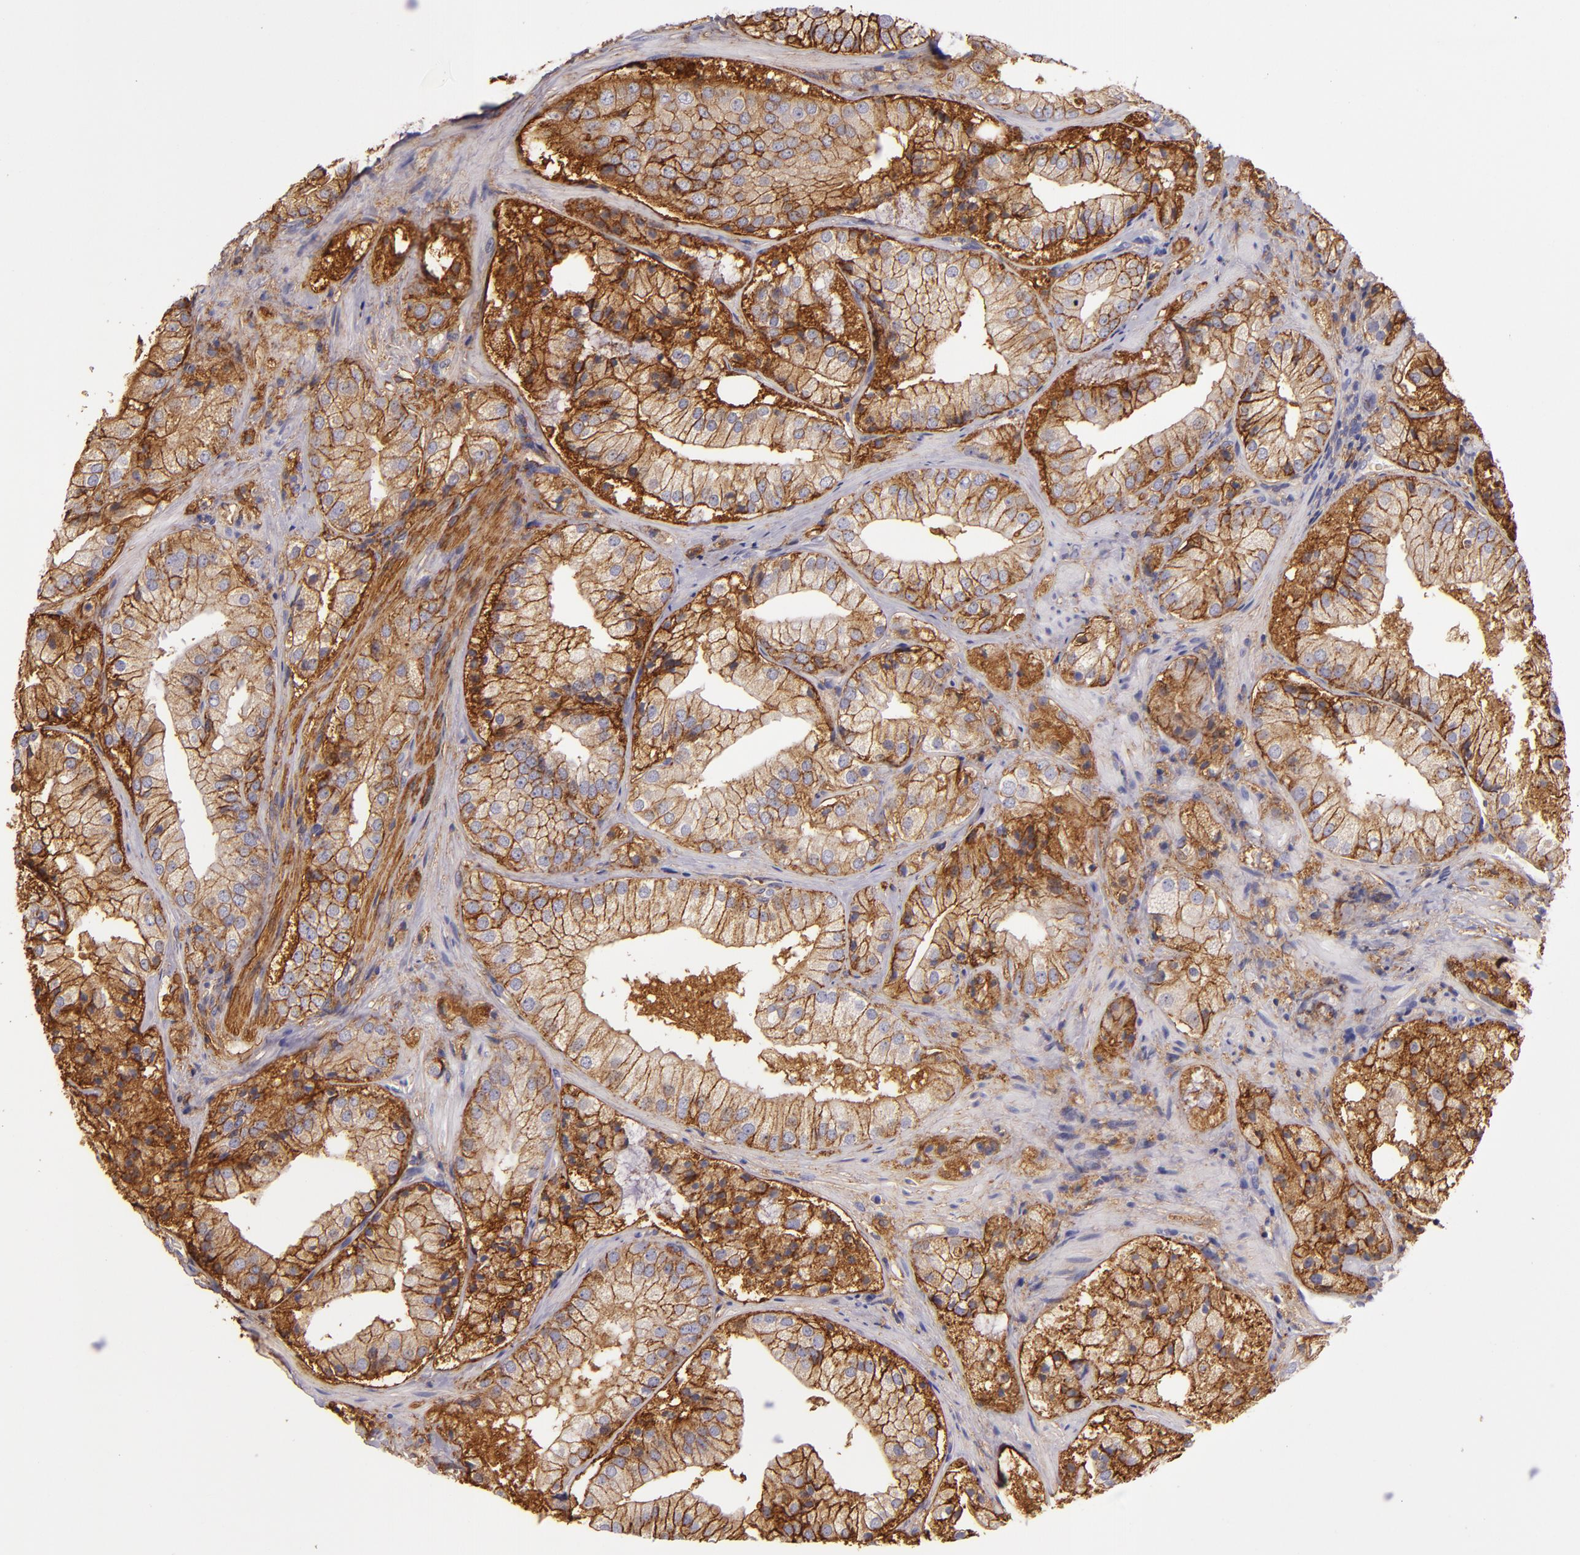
{"staining": {"intensity": "strong", "quantity": ">75%", "location": "cytoplasmic/membranous"}, "tissue": "prostate cancer", "cell_type": "Tumor cells", "image_type": "cancer", "snomed": [{"axis": "morphology", "description": "Adenocarcinoma, Low grade"}, {"axis": "topography", "description": "Prostate"}], "caption": "Tumor cells exhibit high levels of strong cytoplasmic/membranous expression in about >75% of cells in adenocarcinoma (low-grade) (prostate). Using DAB (3,3'-diaminobenzidine) (brown) and hematoxylin (blue) stains, captured at high magnification using brightfield microscopy.", "gene": "CD9", "patient": {"sex": "male", "age": 60}}